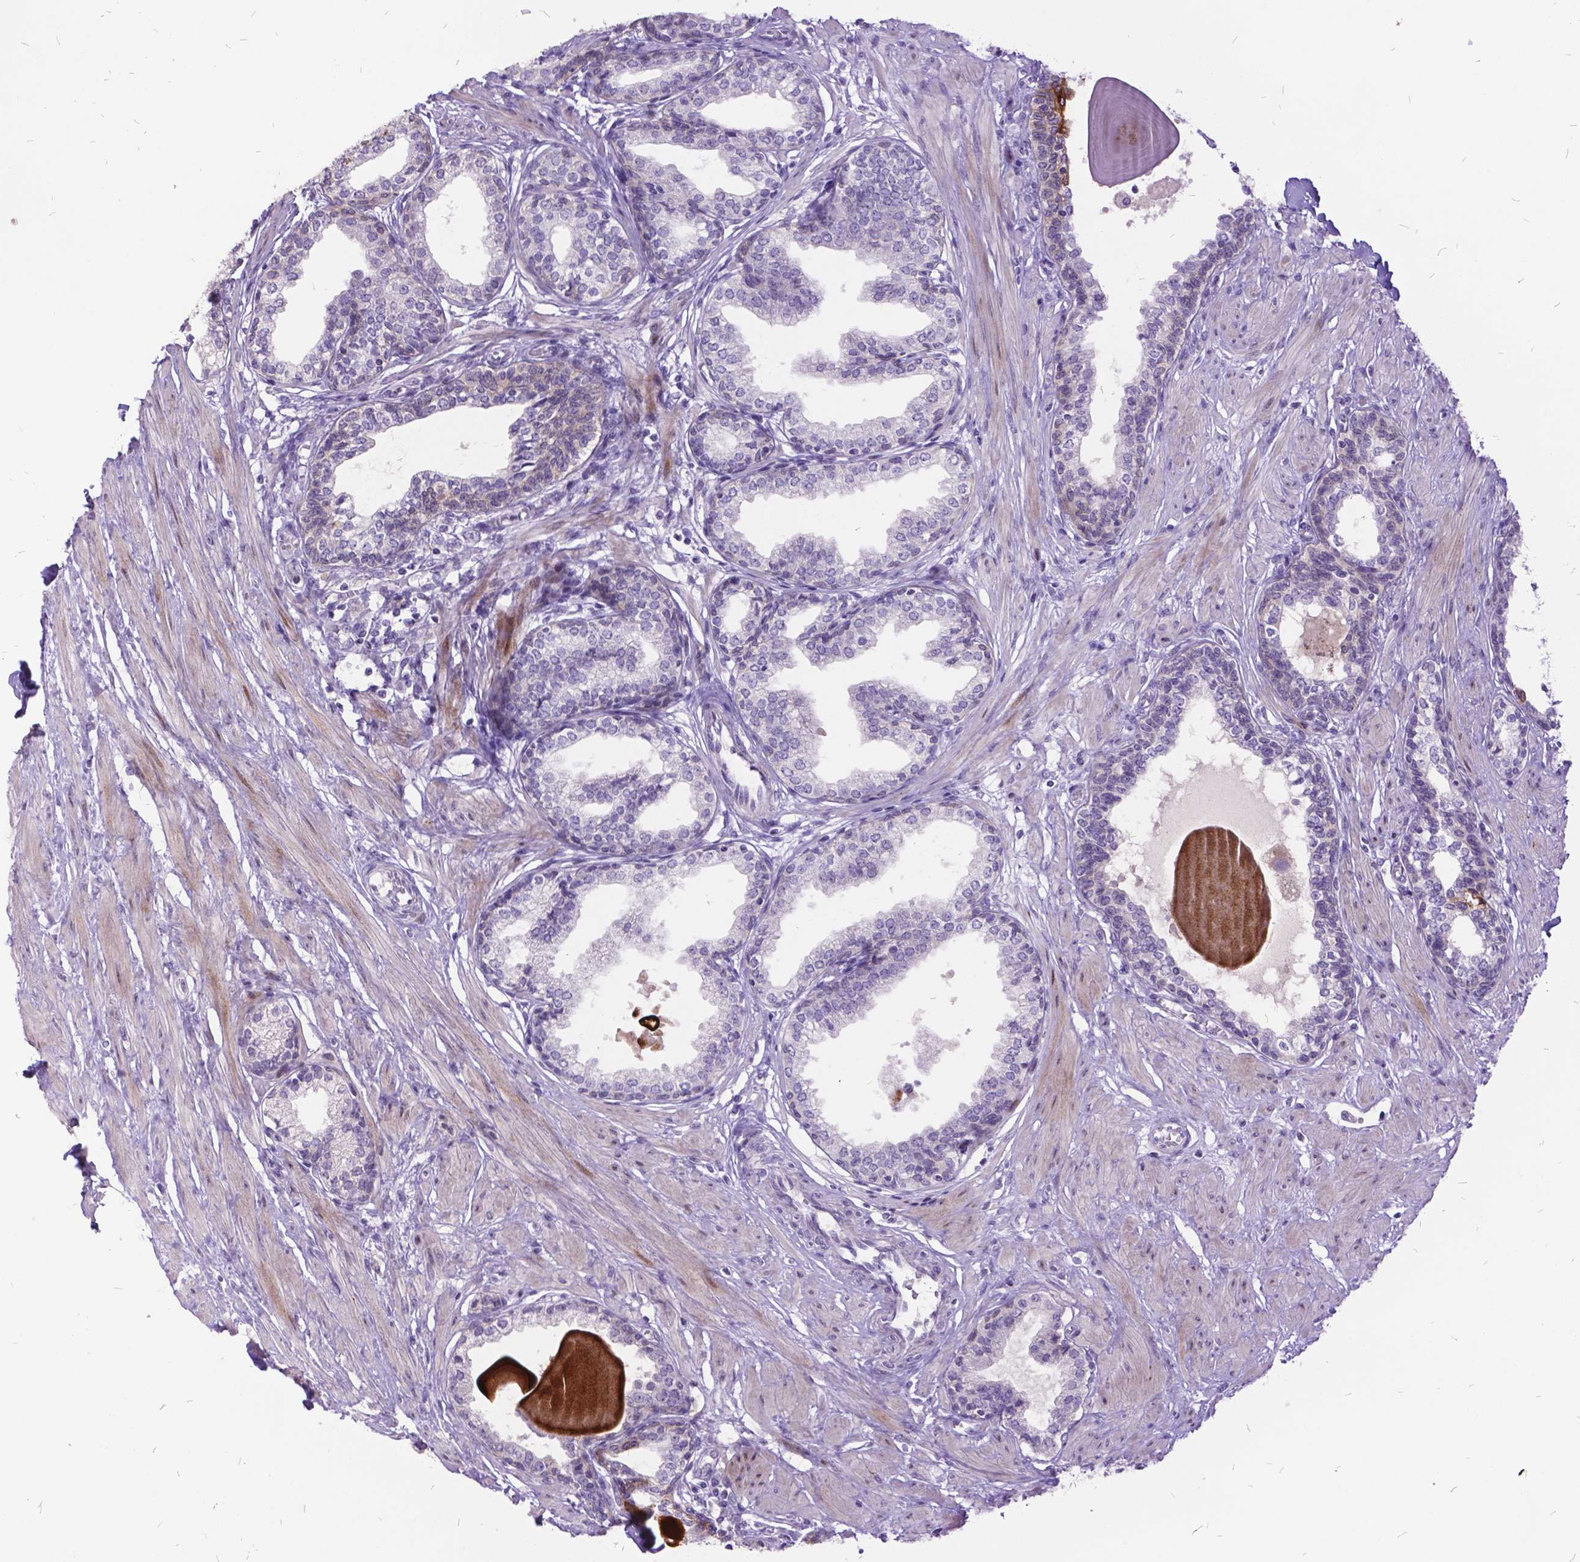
{"staining": {"intensity": "negative", "quantity": "none", "location": "none"}, "tissue": "prostate", "cell_type": "Glandular cells", "image_type": "normal", "snomed": [{"axis": "morphology", "description": "Normal tissue, NOS"}, {"axis": "topography", "description": "Prostate"}], "caption": "This micrograph is of benign prostate stained with immunohistochemistry (IHC) to label a protein in brown with the nuclei are counter-stained blue. There is no positivity in glandular cells.", "gene": "ITGB6", "patient": {"sex": "male", "age": 55}}